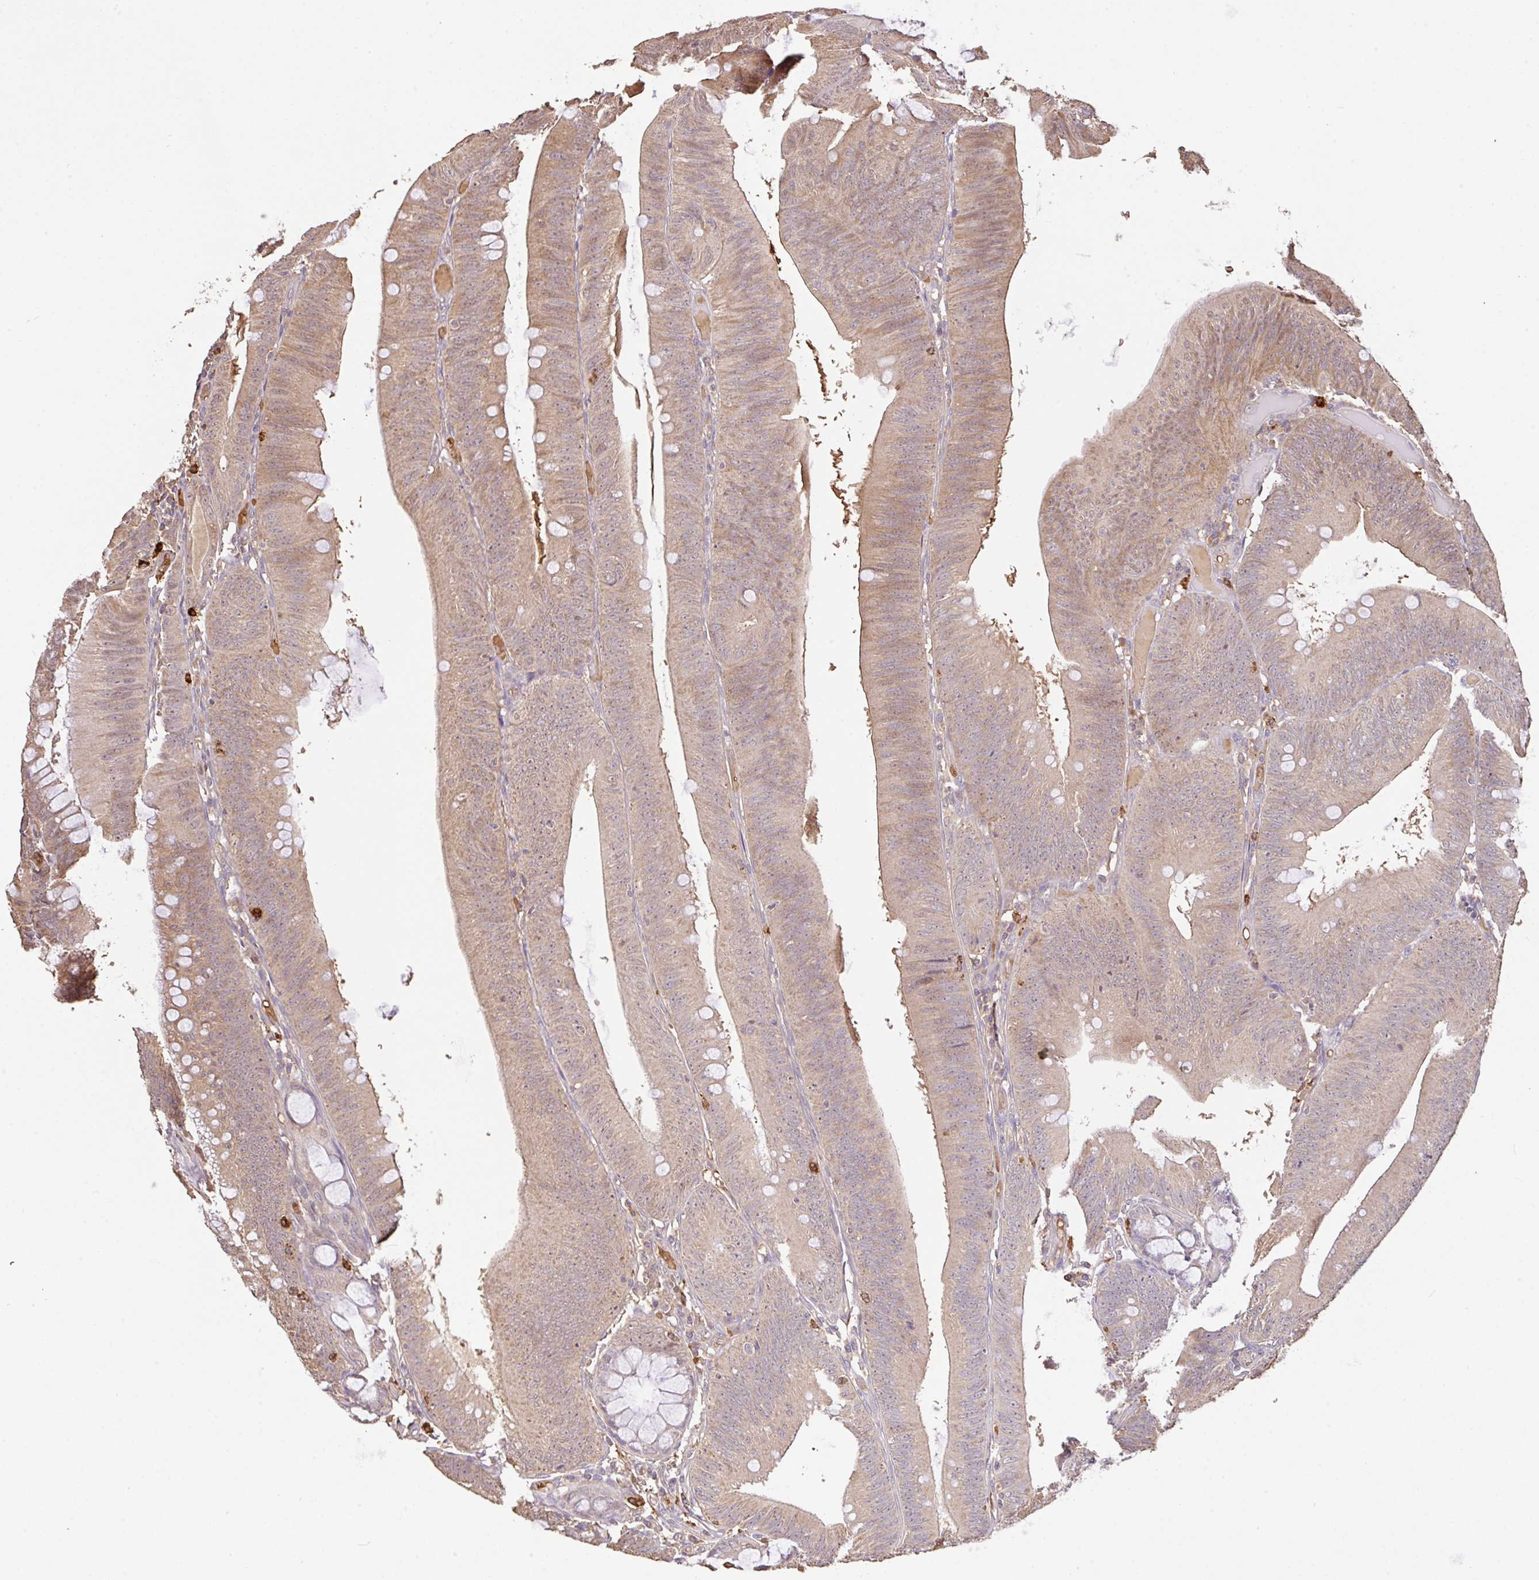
{"staining": {"intensity": "moderate", "quantity": ">75%", "location": "cytoplasmic/membranous"}, "tissue": "colorectal cancer", "cell_type": "Tumor cells", "image_type": "cancer", "snomed": [{"axis": "morphology", "description": "Adenocarcinoma, NOS"}, {"axis": "topography", "description": "Colon"}], "caption": "Adenocarcinoma (colorectal) was stained to show a protein in brown. There is medium levels of moderate cytoplasmic/membranous positivity in approximately >75% of tumor cells.", "gene": "C1QTNF9B", "patient": {"sex": "male", "age": 84}}